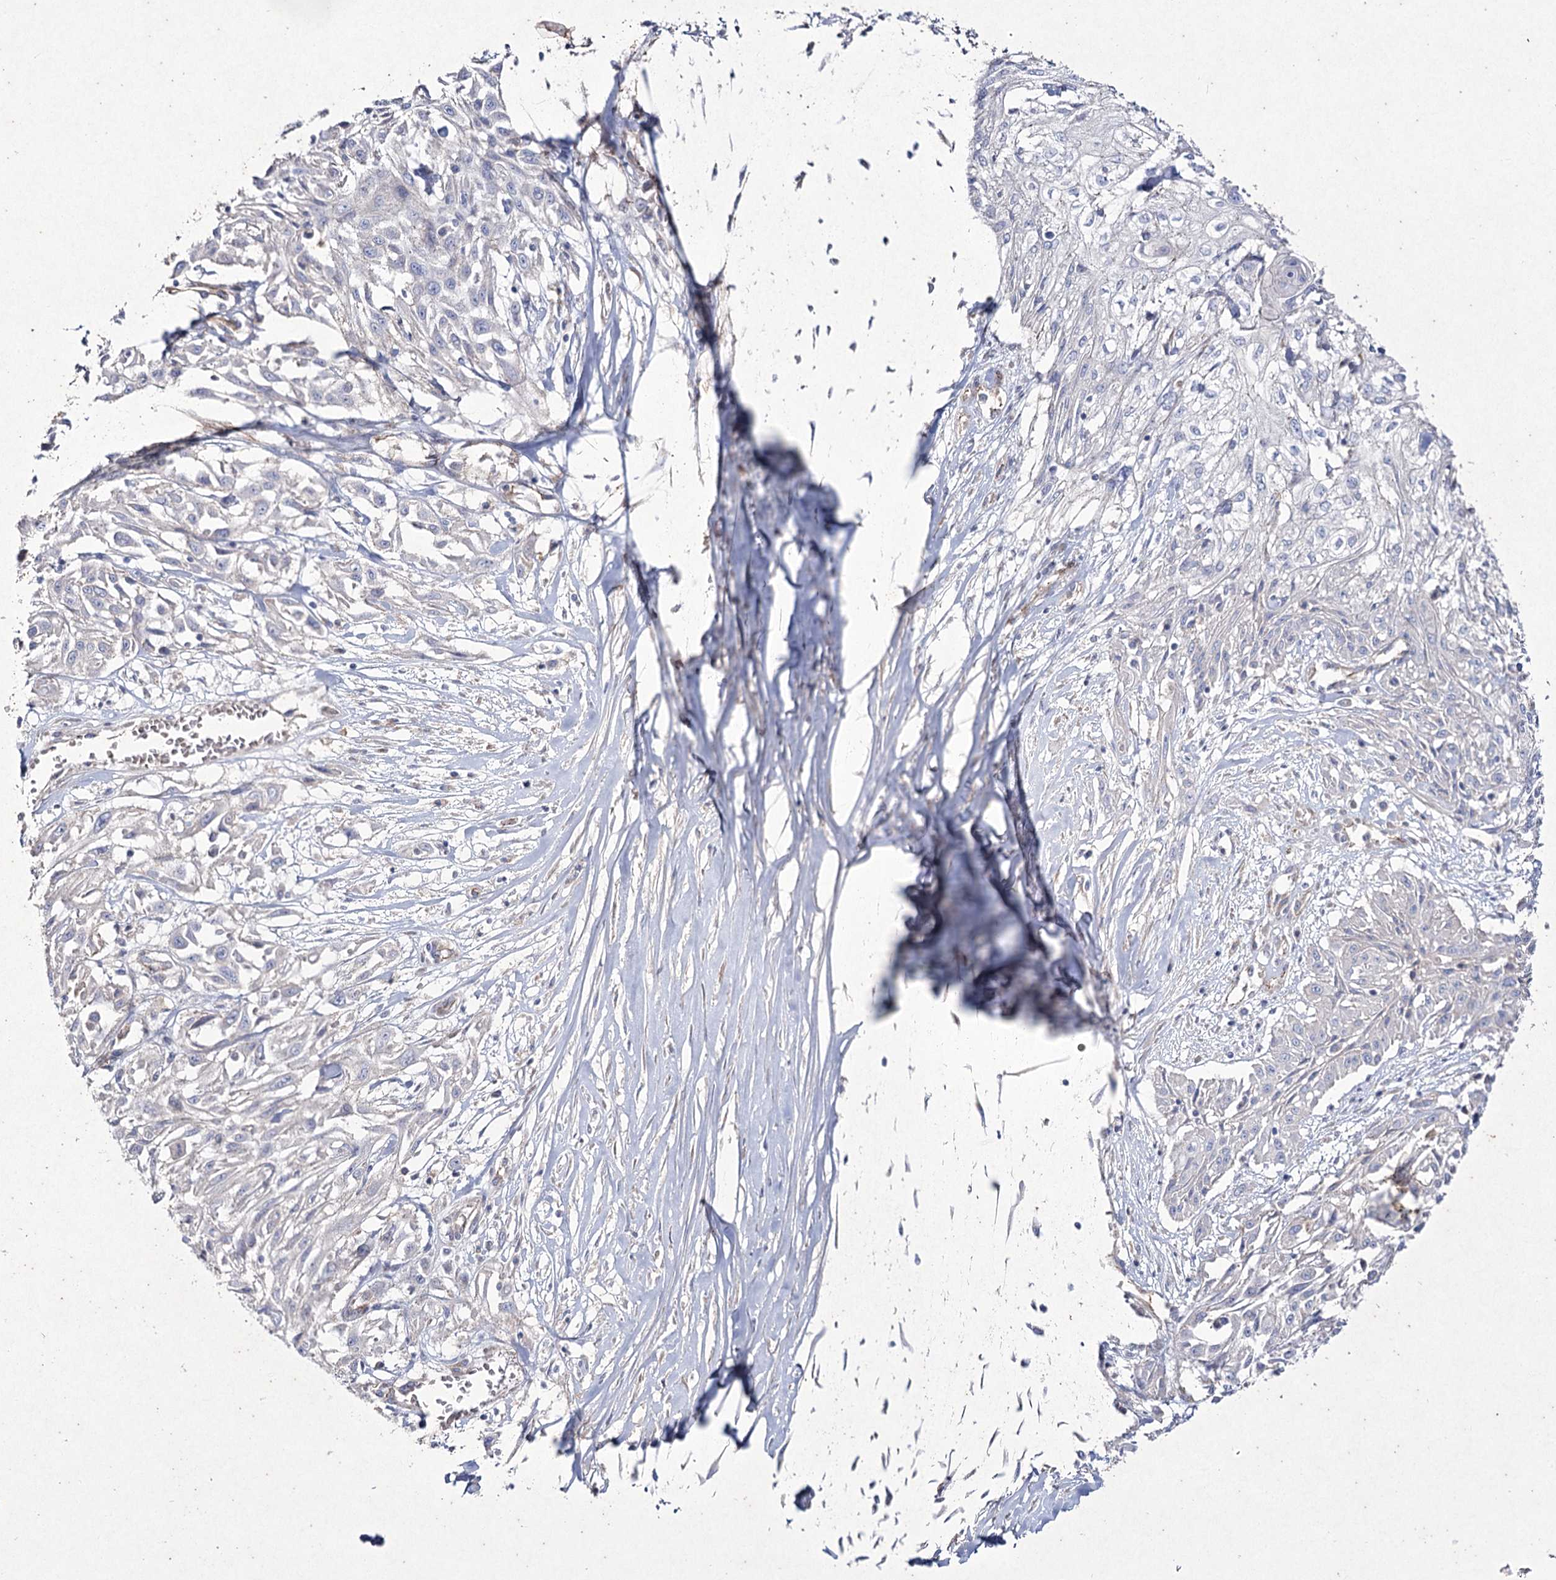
{"staining": {"intensity": "negative", "quantity": "none", "location": "none"}, "tissue": "skin cancer", "cell_type": "Tumor cells", "image_type": "cancer", "snomed": [{"axis": "morphology", "description": "Squamous cell carcinoma, NOS"}, {"axis": "morphology", "description": "Squamous cell carcinoma, metastatic, NOS"}, {"axis": "topography", "description": "Skin"}, {"axis": "topography", "description": "Lymph node"}], "caption": "IHC micrograph of neoplastic tissue: human skin cancer (metastatic squamous cell carcinoma) stained with DAB shows no significant protein staining in tumor cells. Nuclei are stained in blue.", "gene": "LDLRAD3", "patient": {"sex": "male", "age": 75}}